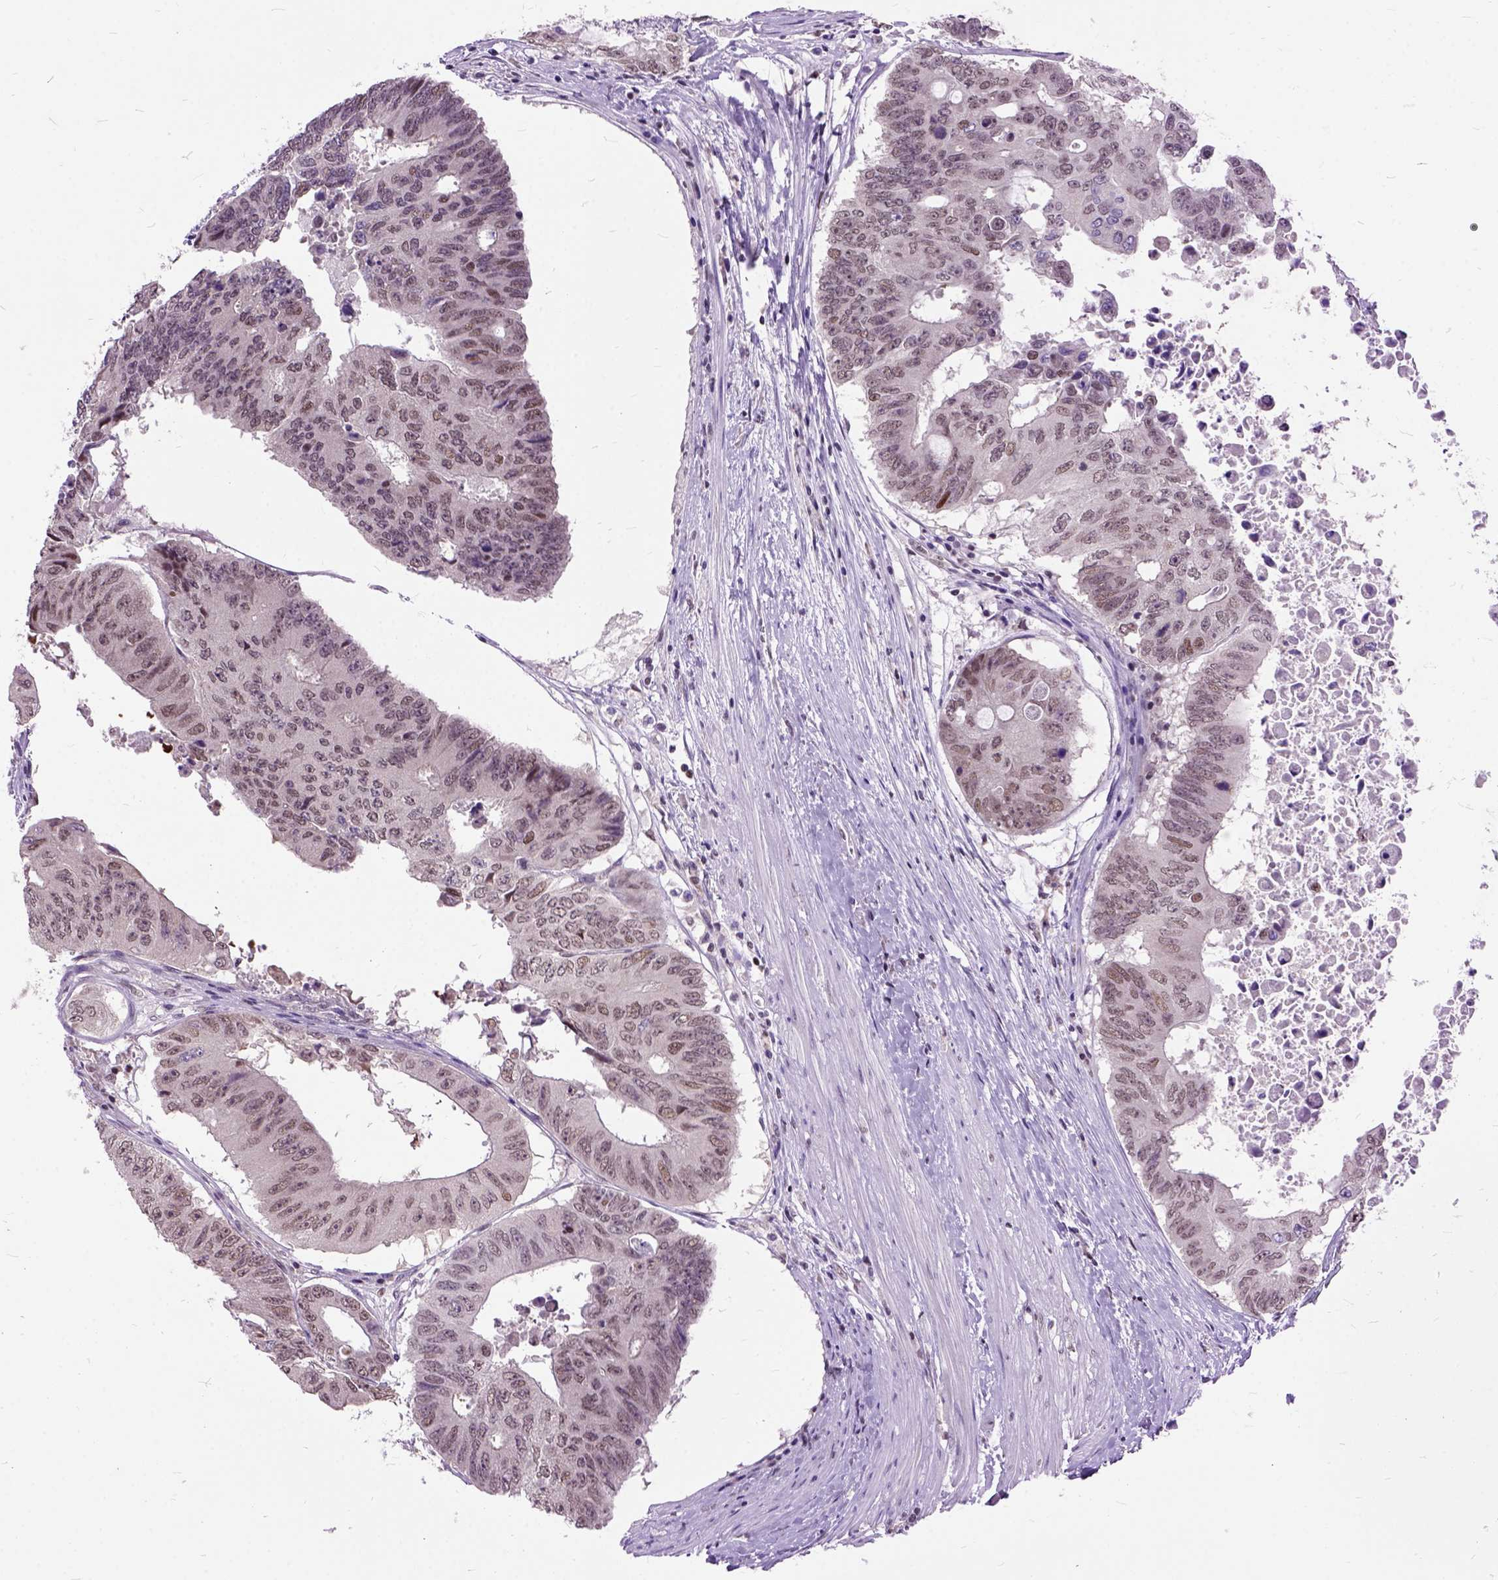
{"staining": {"intensity": "moderate", "quantity": ">75%", "location": "cytoplasmic/membranous,nuclear"}, "tissue": "colorectal cancer", "cell_type": "Tumor cells", "image_type": "cancer", "snomed": [{"axis": "morphology", "description": "Adenocarcinoma, NOS"}, {"axis": "topography", "description": "Rectum"}], "caption": "The photomicrograph displays a brown stain indicating the presence of a protein in the cytoplasmic/membranous and nuclear of tumor cells in colorectal adenocarcinoma. (brown staining indicates protein expression, while blue staining denotes nuclei).", "gene": "ORC5", "patient": {"sex": "male", "age": 59}}